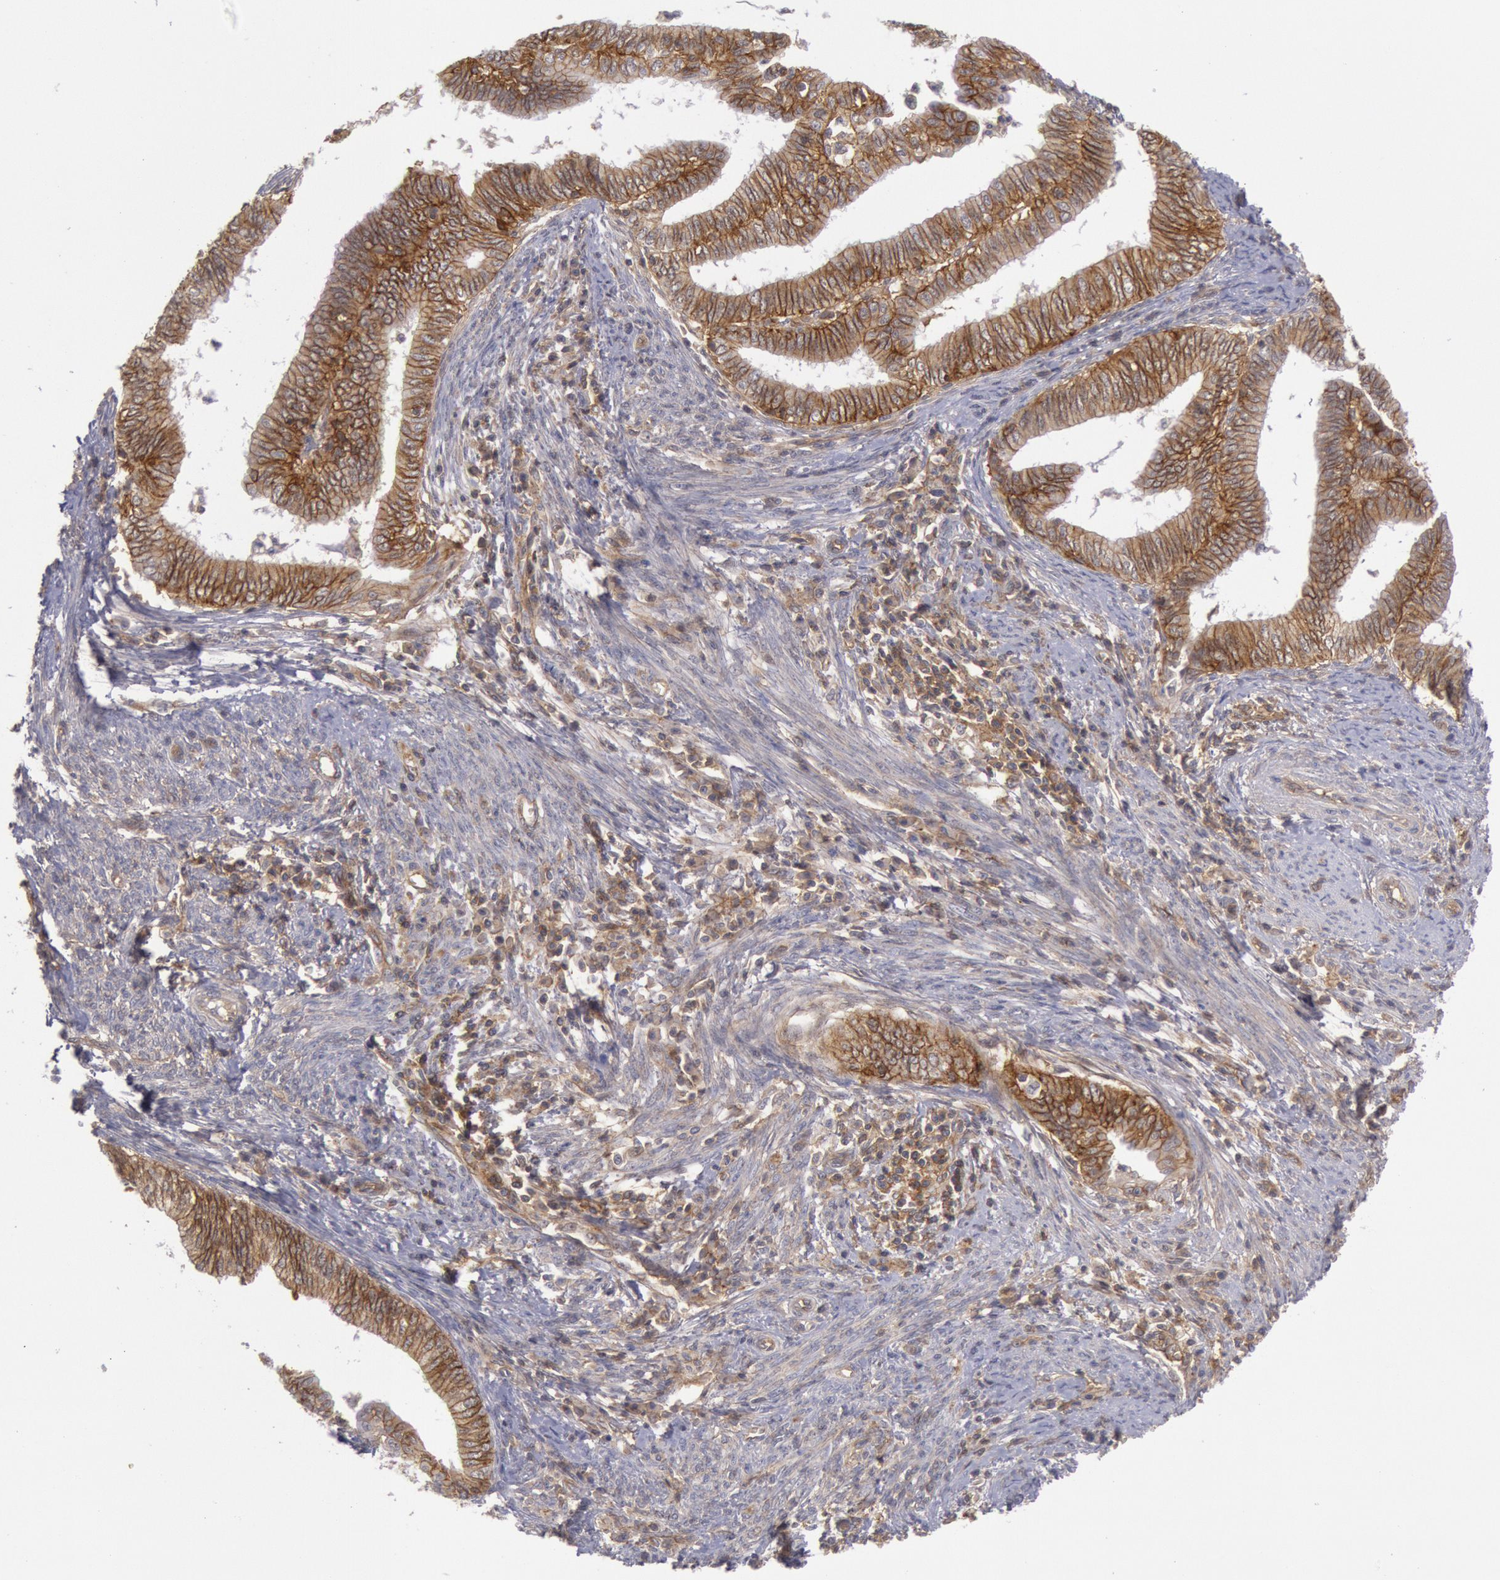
{"staining": {"intensity": "moderate", "quantity": ">75%", "location": "cytoplasmic/membranous"}, "tissue": "endometrial cancer", "cell_type": "Tumor cells", "image_type": "cancer", "snomed": [{"axis": "morphology", "description": "Adenocarcinoma, NOS"}, {"axis": "topography", "description": "Endometrium"}], "caption": "IHC micrograph of endometrial cancer (adenocarcinoma) stained for a protein (brown), which demonstrates medium levels of moderate cytoplasmic/membranous staining in approximately >75% of tumor cells.", "gene": "STX4", "patient": {"sex": "female", "age": 66}}